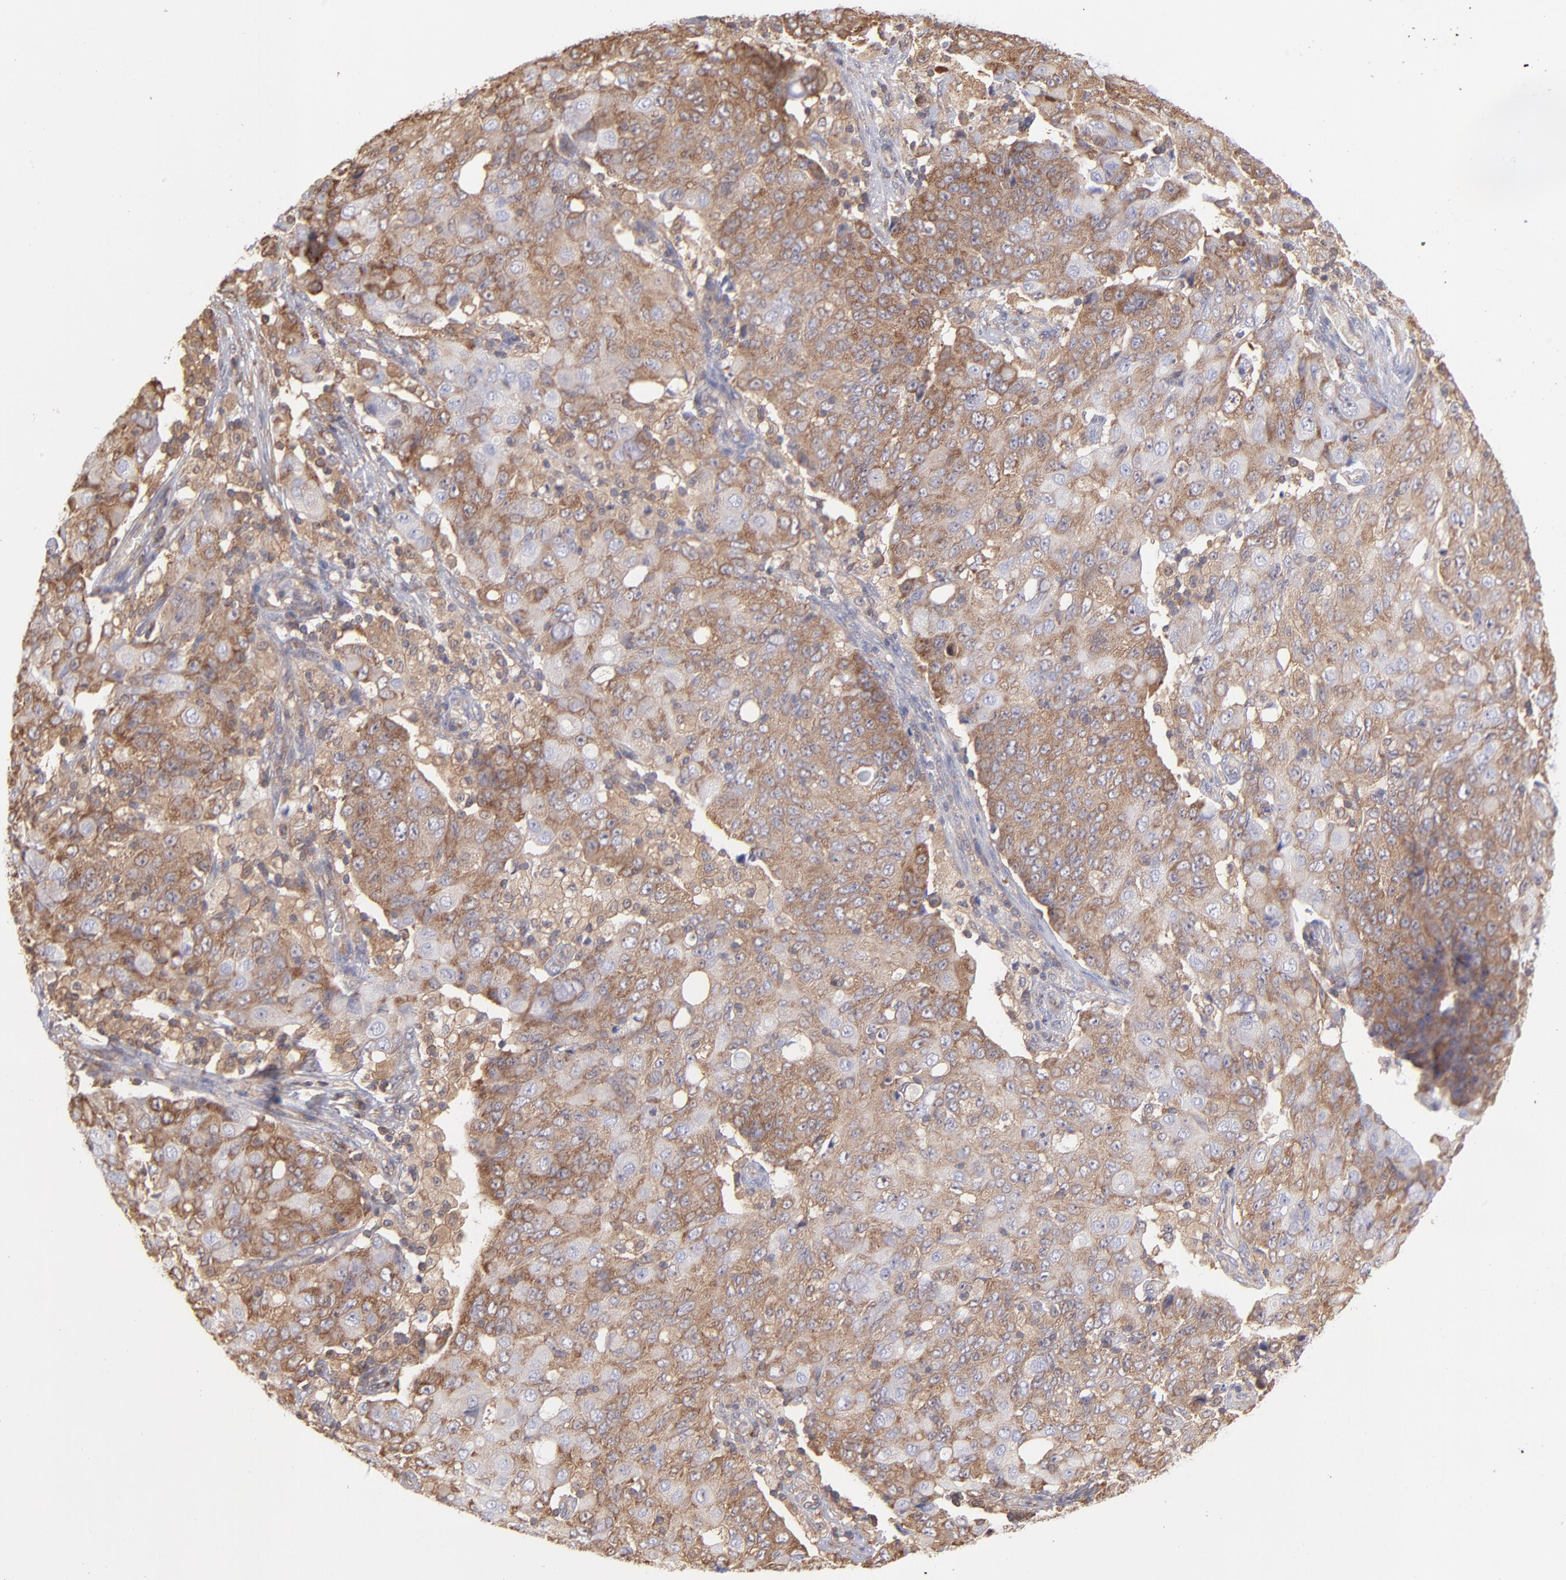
{"staining": {"intensity": "moderate", "quantity": ">75%", "location": "cytoplasmic/membranous"}, "tissue": "ovarian cancer", "cell_type": "Tumor cells", "image_type": "cancer", "snomed": [{"axis": "morphology", "description": "Carcinoma, endometroid"}, {"axis": "topography", "description": "Ovary"}], "caption": "Human ovarian cancer (endometroid carcinoma) stained with a protein marker displays moderate staining in tumor cells.", "gene": "MAPRE1", "patient": {"sex": "female", "age": 42}}